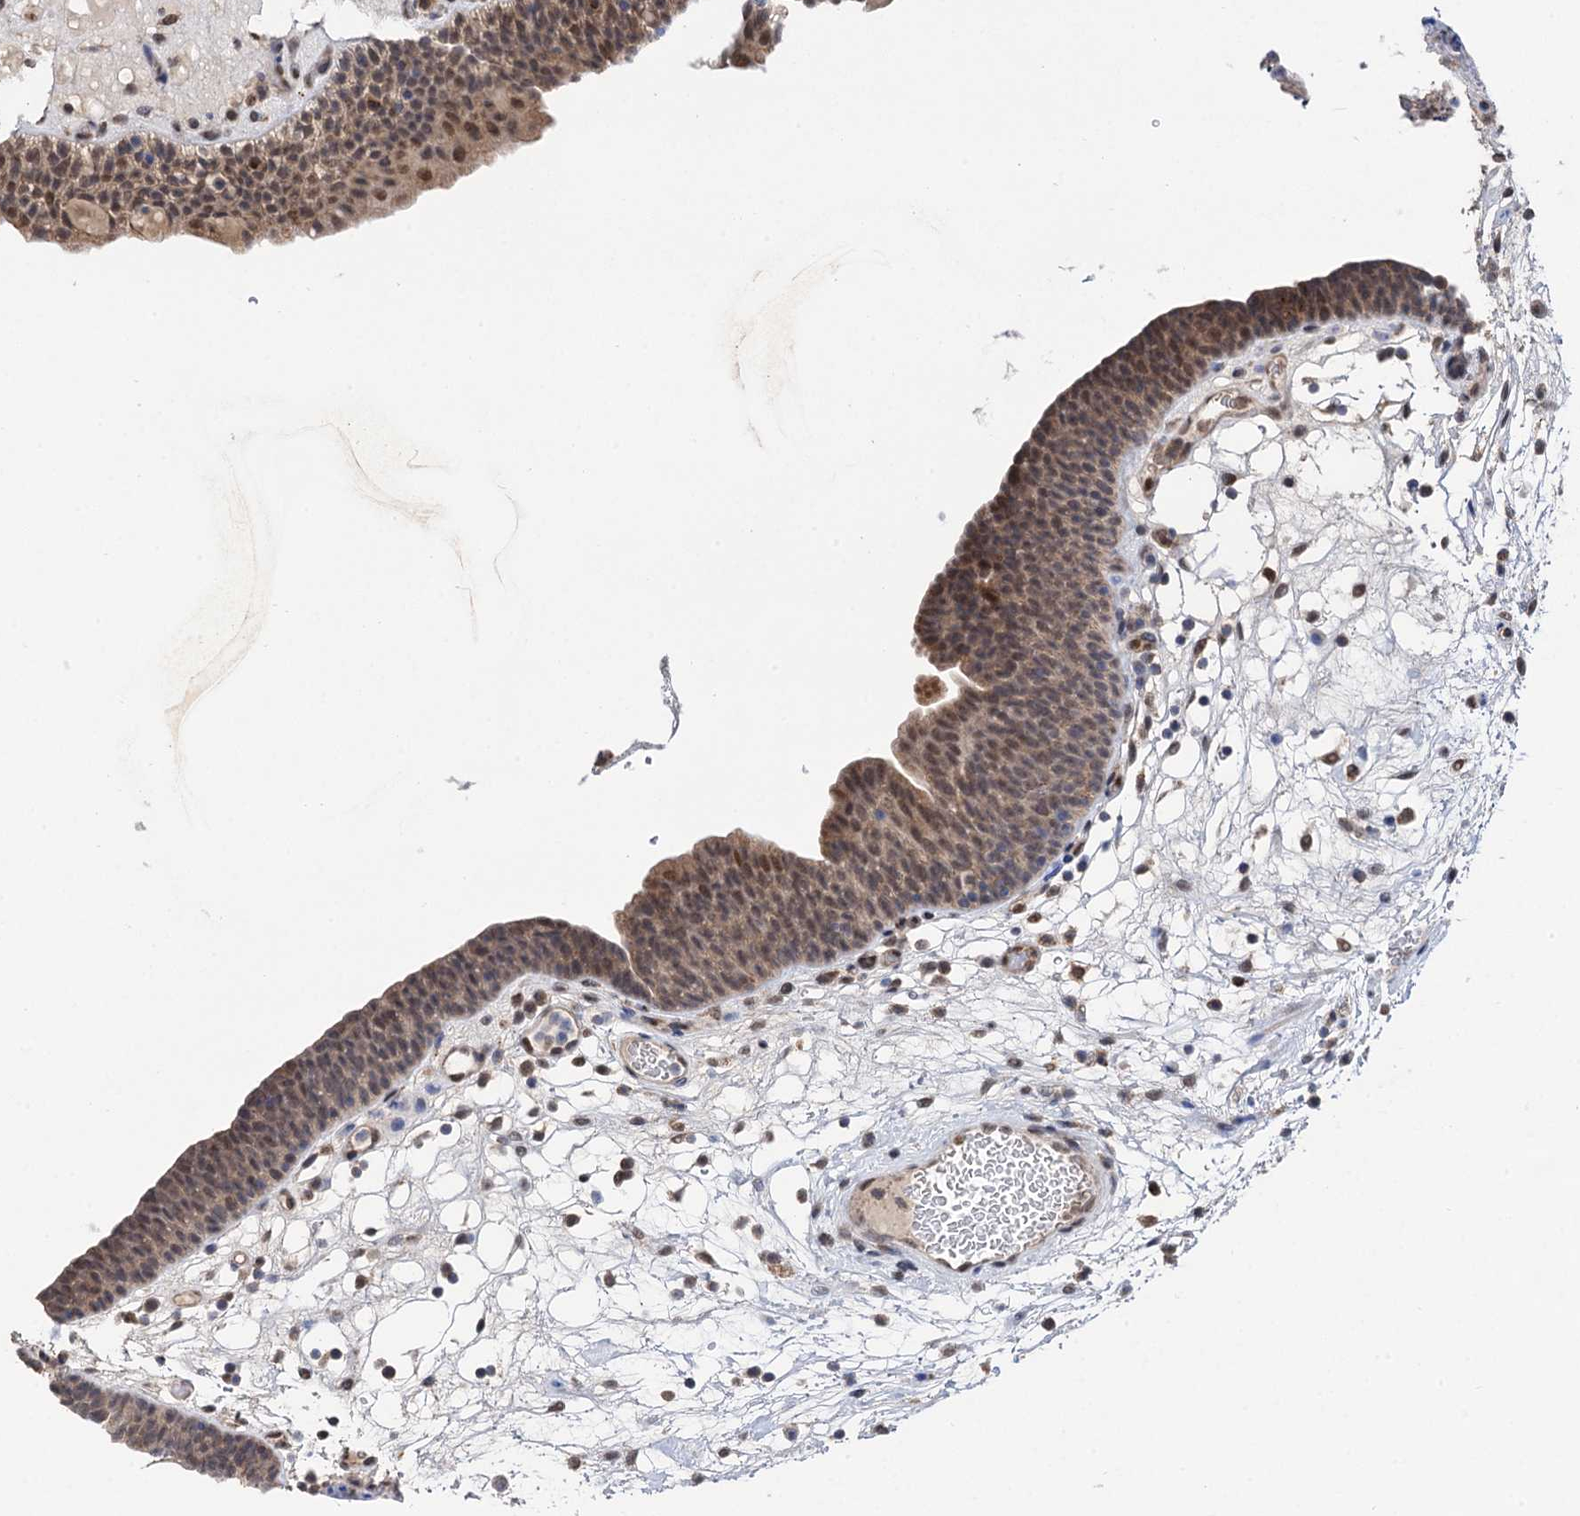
{"staining": {"intensity": "moderate", "quantity": "25%-75%", "location": "cytoplasmic/membranous,nuclear"}, "tissue": "urinary bladder", "cell_type": "Urothelial cells", "image_type": "normal", "snomed": [{"axis": "morphology", "description": "Normal tissue, NOS"}, {"axis": "topography", "description": "Urinary bladder"}], "caption": "Protein staining of unremarkable urinary bladder displays moderate cytoplasmic/membranous,nuclear expression in approximately 25%-75% of urothelial cells.", "gene": "CMPK2", "patient": {"sex": "male", "age": 71}}